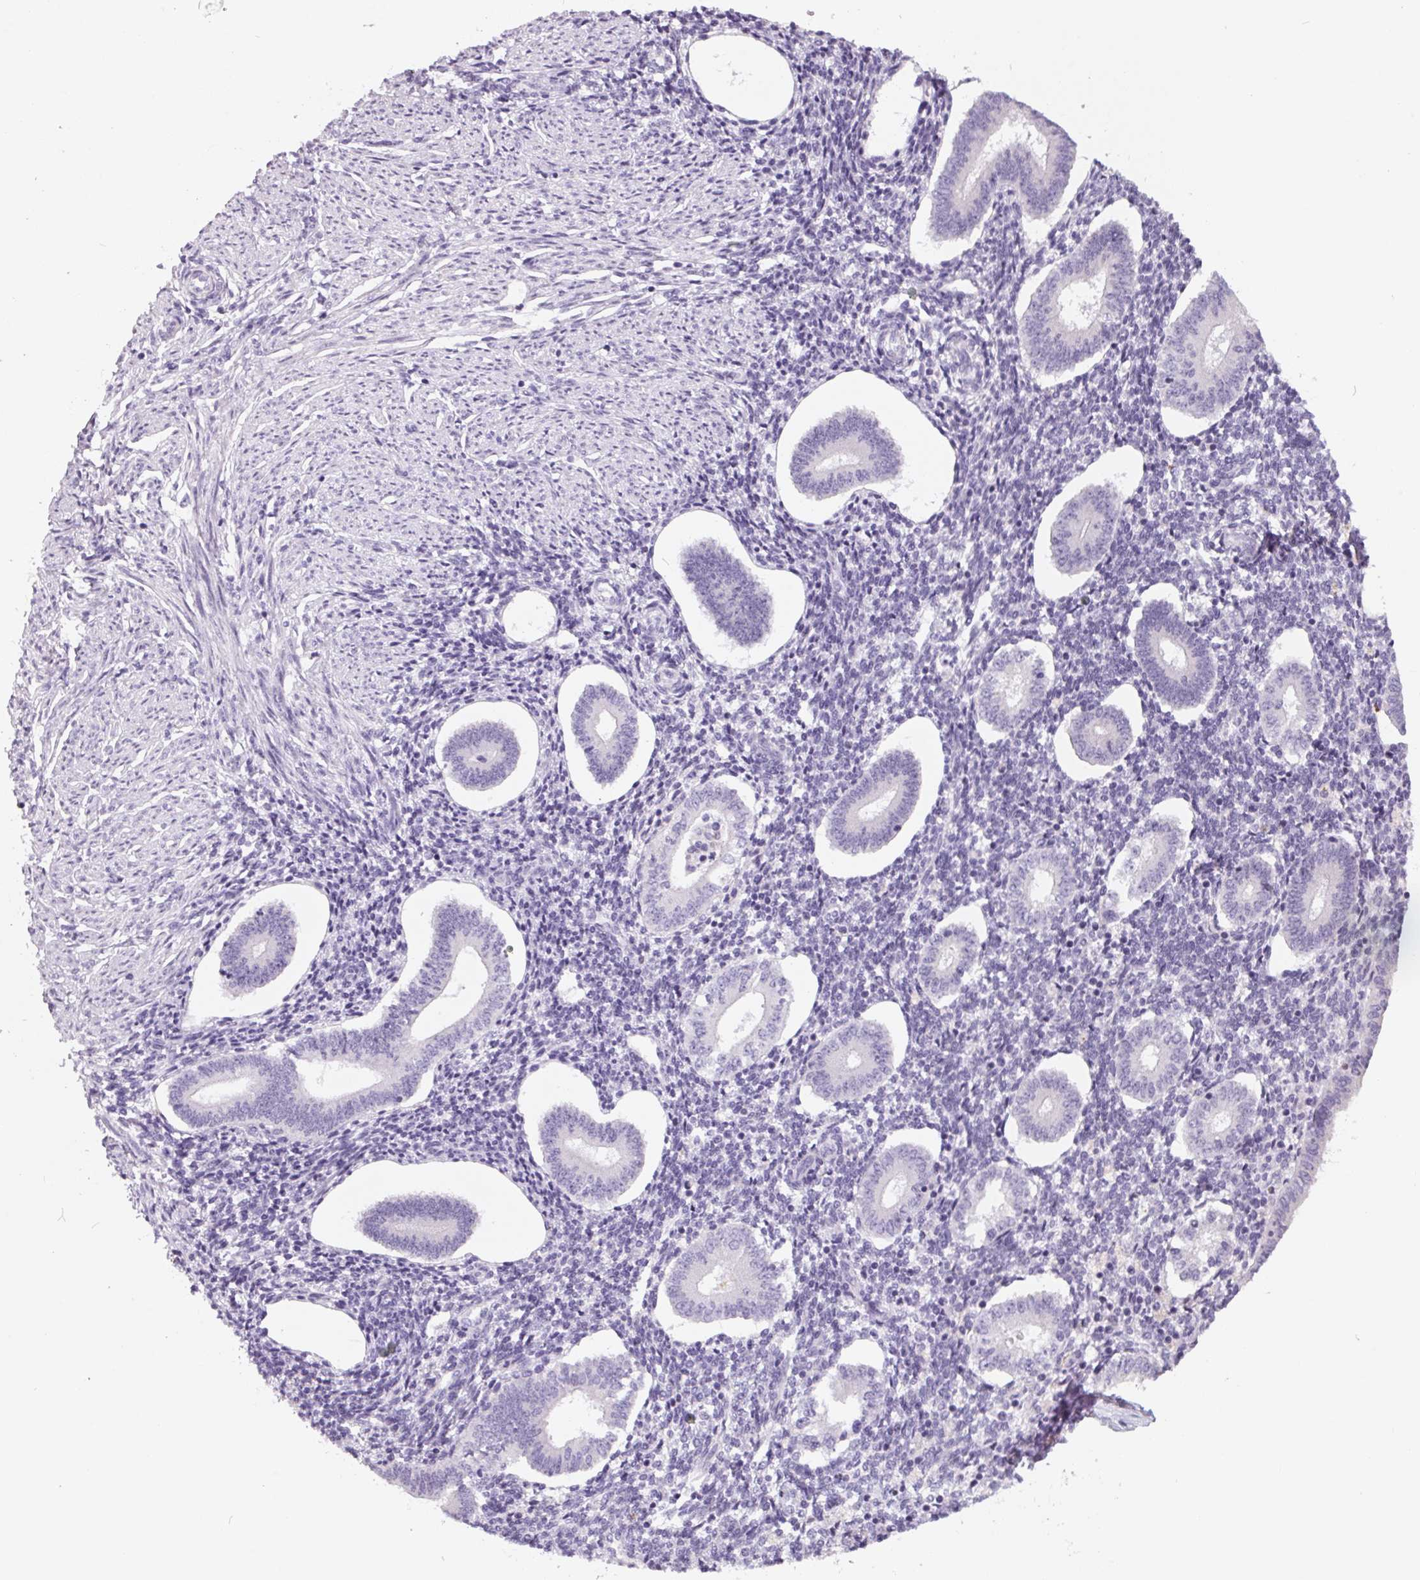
{"staining": {"intensity": "negative", "quantity": "none", "location": "none"}, "tissue": "endometrium", "cell_type": "Cells in endometrial stroma", "image_type": "normal", "snomed": [{"axis": "morphology", "description": "Normal tissue, NOS"}, {"axis": "topography", "description": "Endometrium"}], "caption": "This is an immunohistochemistry (IHC) photomicrograph of unremarkable endometrium. There is no staining in cells in endometrial stroma.", "gene": "FTCD", "patient": {"sex": "female", "age": 40}}